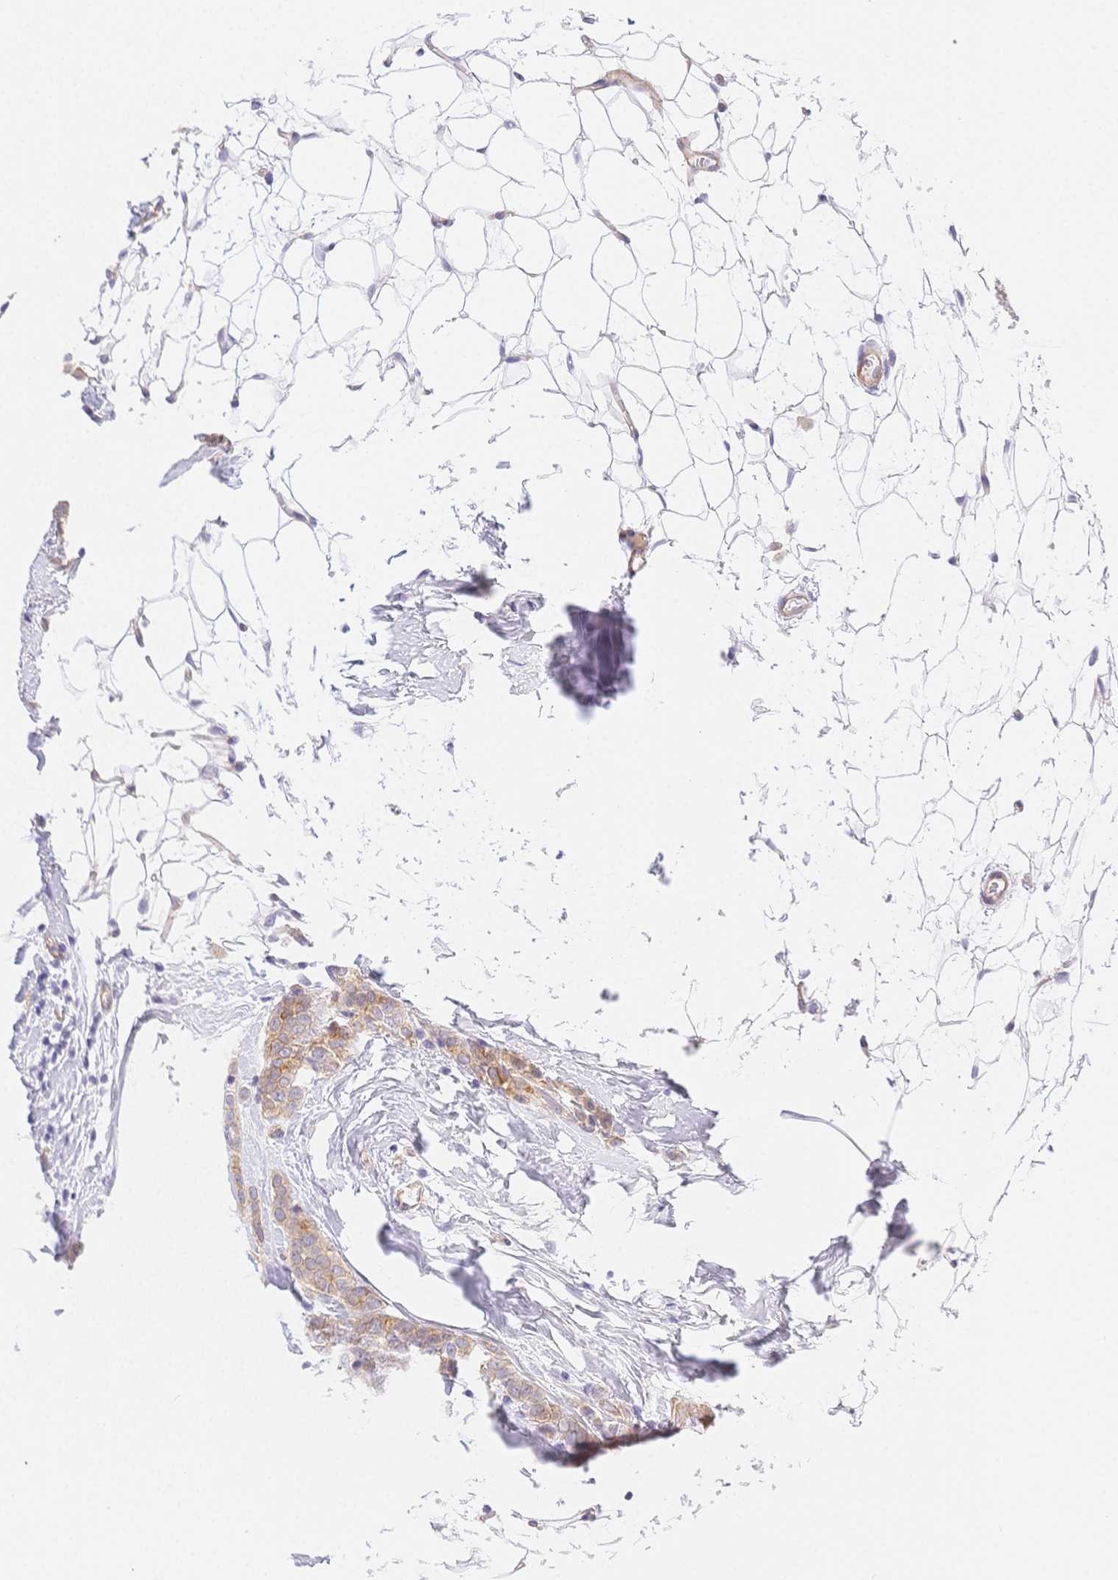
{"staining": {"intensity": "weak", "quantity": "25%-75%", "location": "cytoplasmic/membranous"}, "tissue": "breast cancer", "cell_type": "Tumor cells", "image_type": "cancer", "snomed": [{"axis": "morphology", "description": "Lobular carcinoma"}, {"axis": "topography", "description": "Breast"}], "caption": "High-power microscopy captured an immunohistochemistry micrograph of breast cancer (lobular carcinoma), revealing weak cytoplasmic/membranous staining in approximately 25%-75% of tumor cells. (DAB (3,3'-diaminobenzidine) = brown stain, brightfield microscopy at high magnification).", "gene": "CSN1S1", "patient": {"sex": "female", "age": 49}}